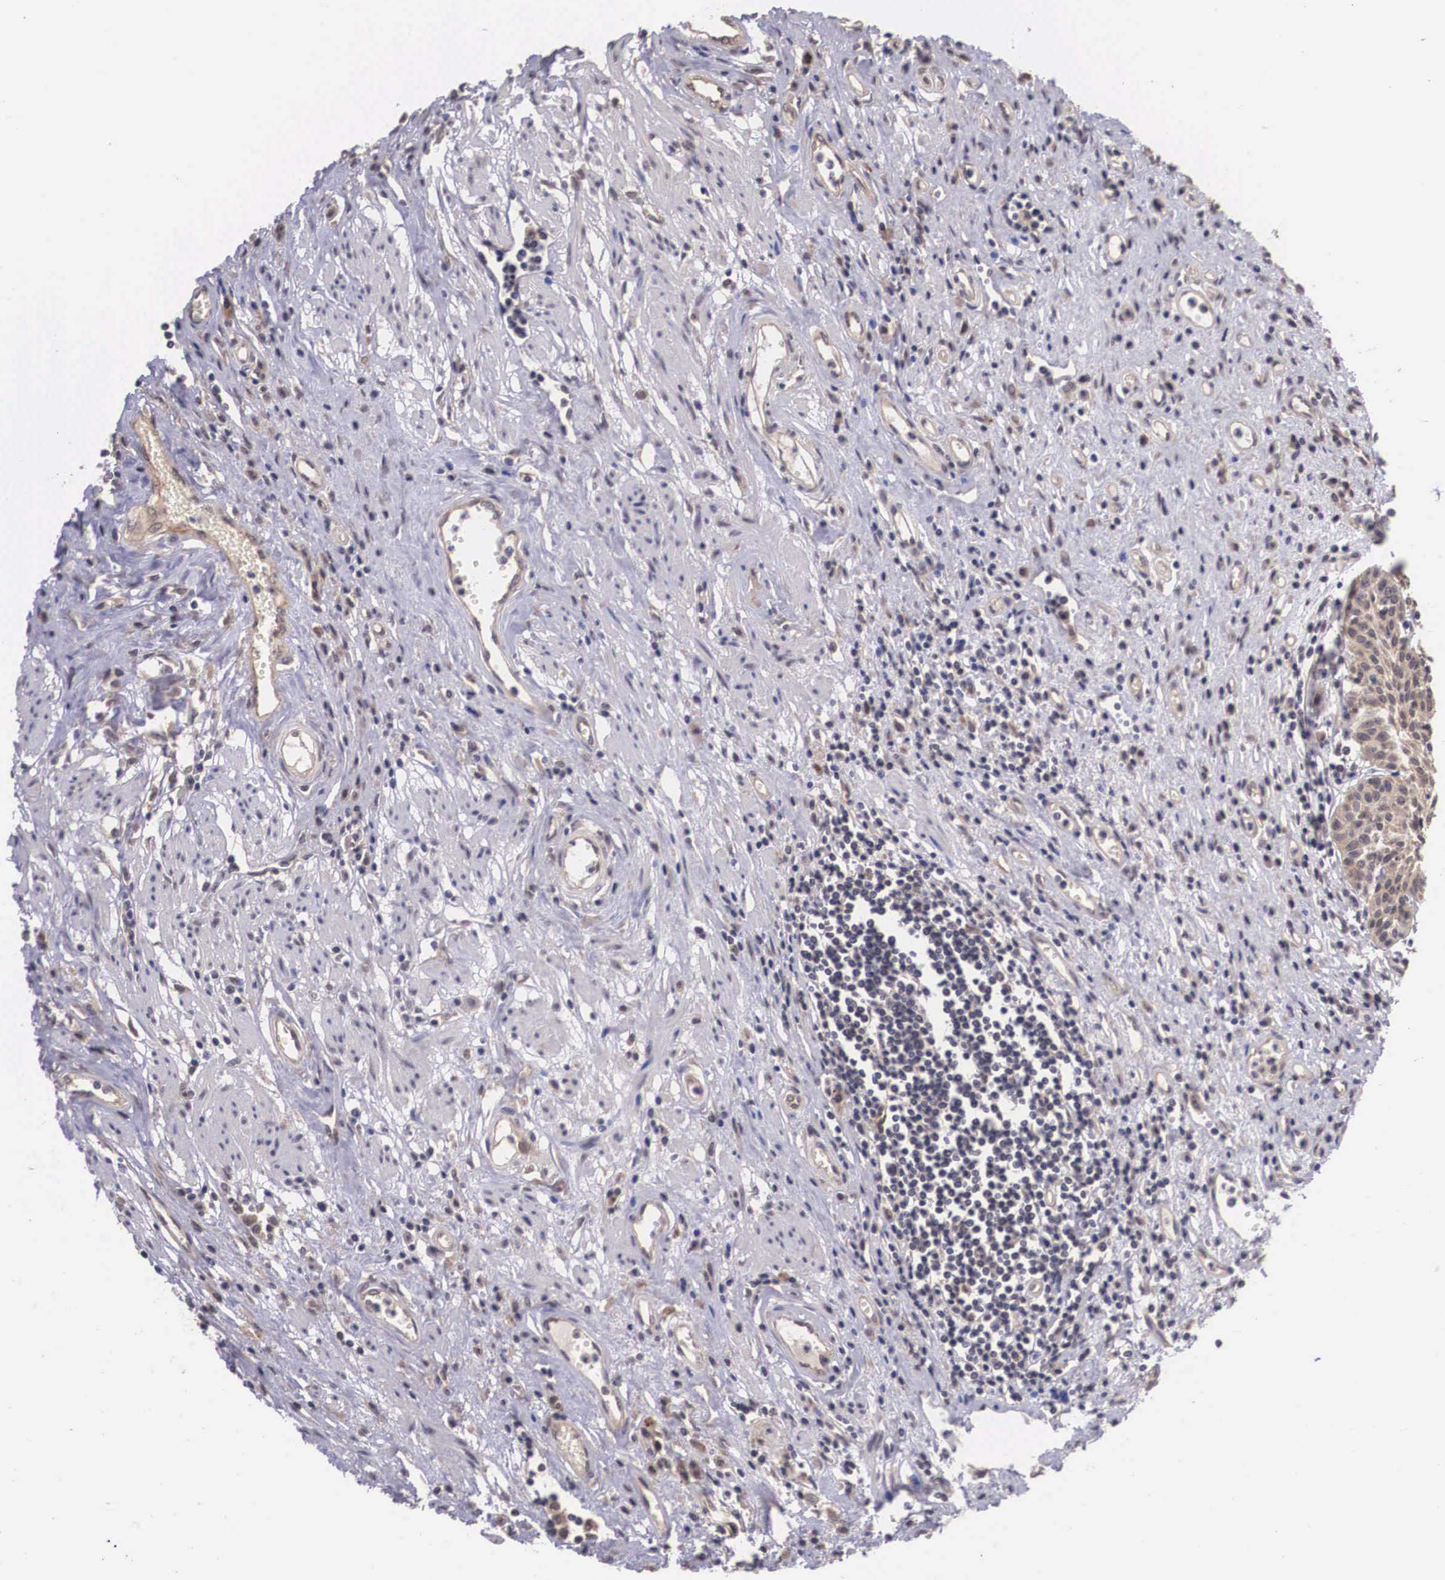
{"staining": {"intensity": "moderate", "quantity": ">75%", "location": "cytoplasmic/membranous"}, "tissue": "urinary bladder", "cell_type": "Urothelial cells", "image_type": "normal", "snomed": [{"axis": "morphology", "description": "Normal tissue, NOS"}, {"axis": "topography", "description": "Urinary bladder"}], "caption": "DAB immunohistochemical staining of normal urinary bladder shows moderate cytoplasmic/membranous protein expression in approximately >75% of urothelial cells.", "gene": "VASH1", "patient": {"sex": "female", "age": 39}}